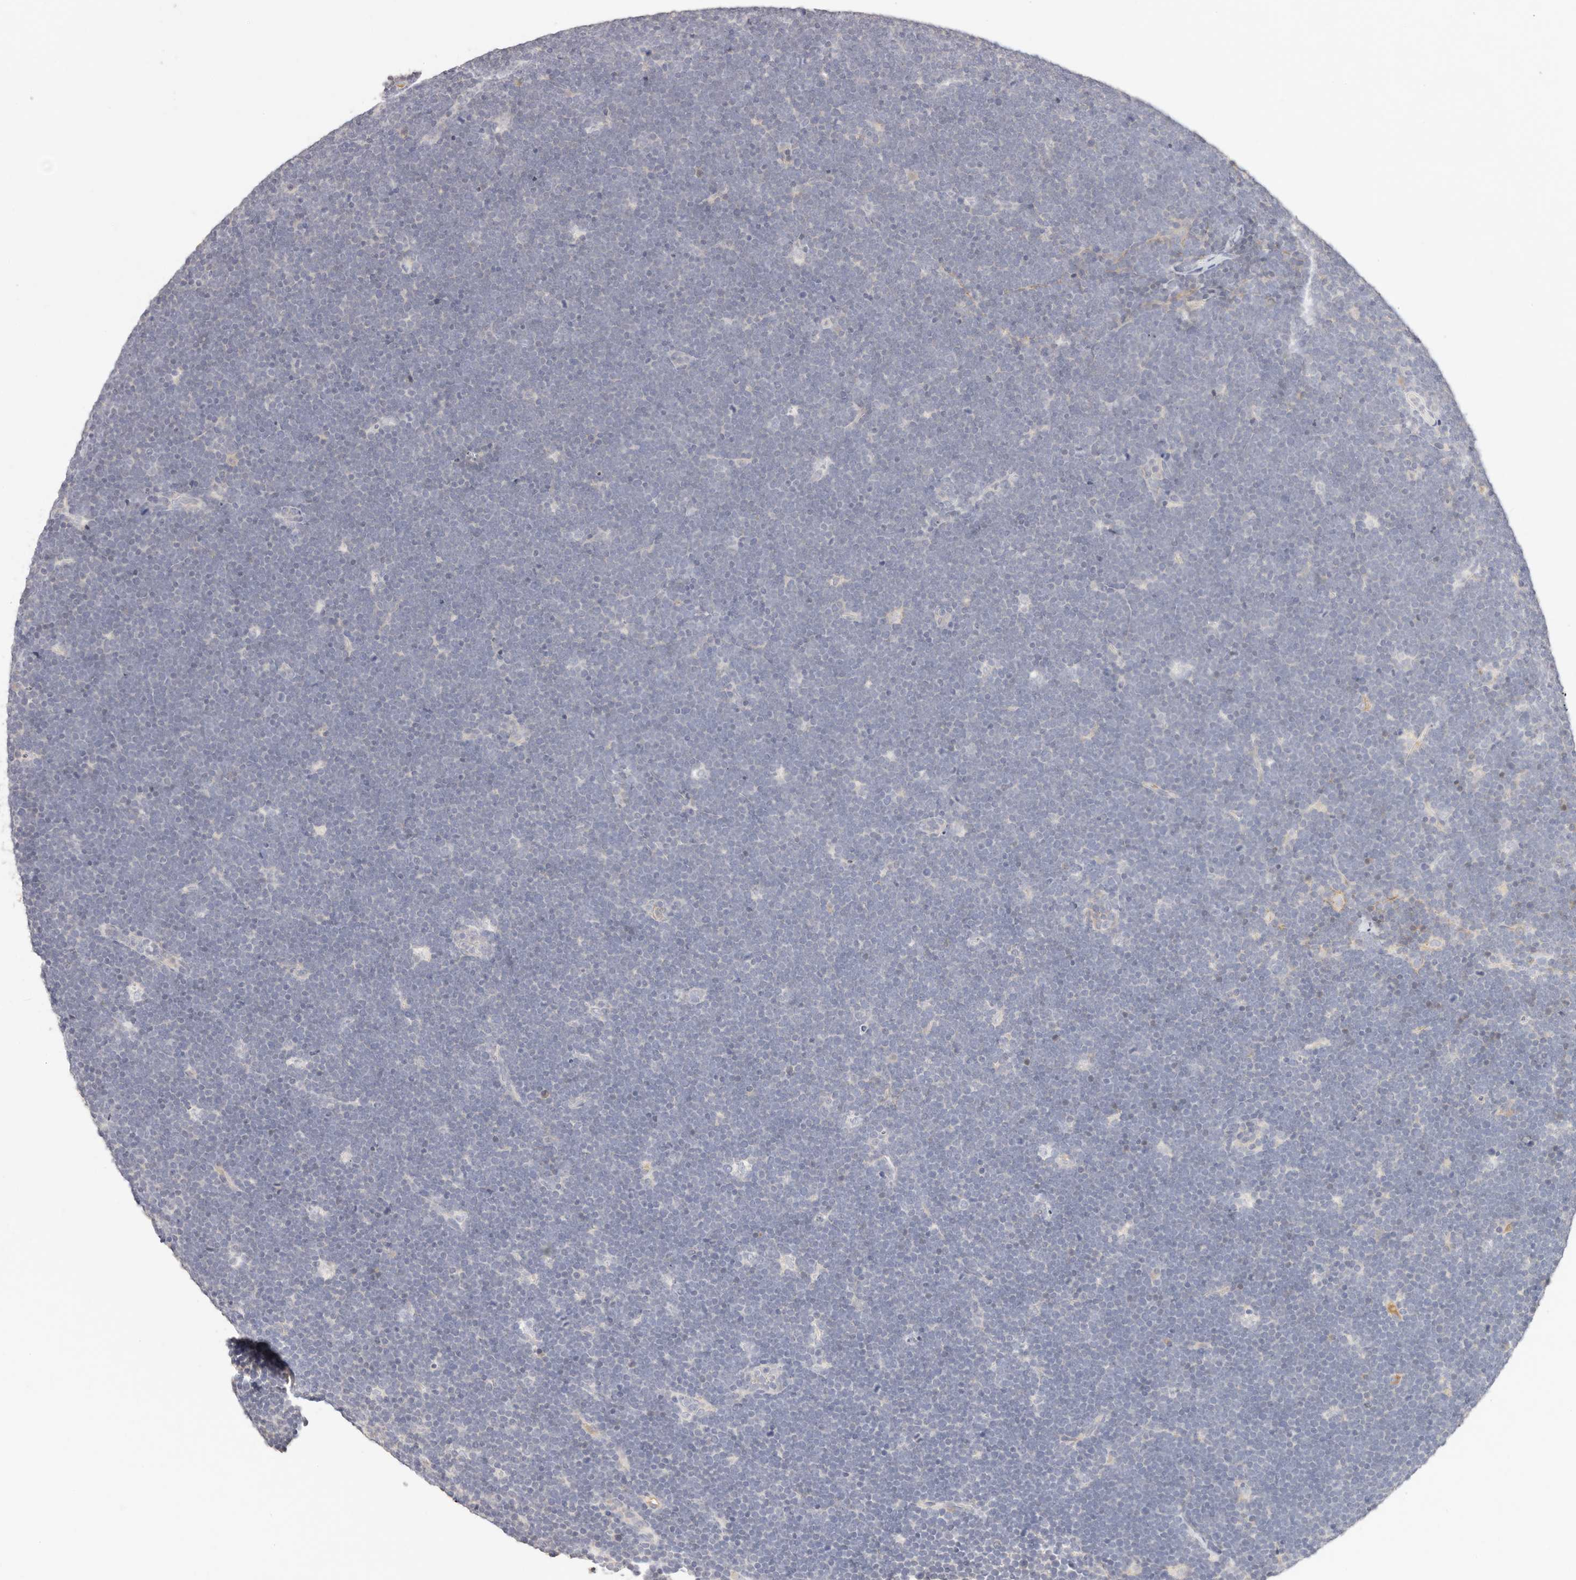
{"staining": {"intensity": "negative", "quantity": "none", "location": "none"}, "tissue": "lymphoma", "cell_type": "Tumor cells", "image_type": "cancer", "snomed": [{"axis": "morphology", "description": "Malignant lymphoma, non-Hodgkin's type, High grade"}, {"axis": "topography", "description": "Lymph node"}], "caption": "Immunohistochemistry (IHC) of human malignant lymphoma, non-Hodgkin's type (high-grade) demonstrates no expression in tumor cells. (DAB (3,3'-diaminobenzidine) immunohistochemistry (IHC) visualized using brightfield microscopy, high magnification).", "gene": "CXADR", "patient": {"sex": "male", "age": 13}}